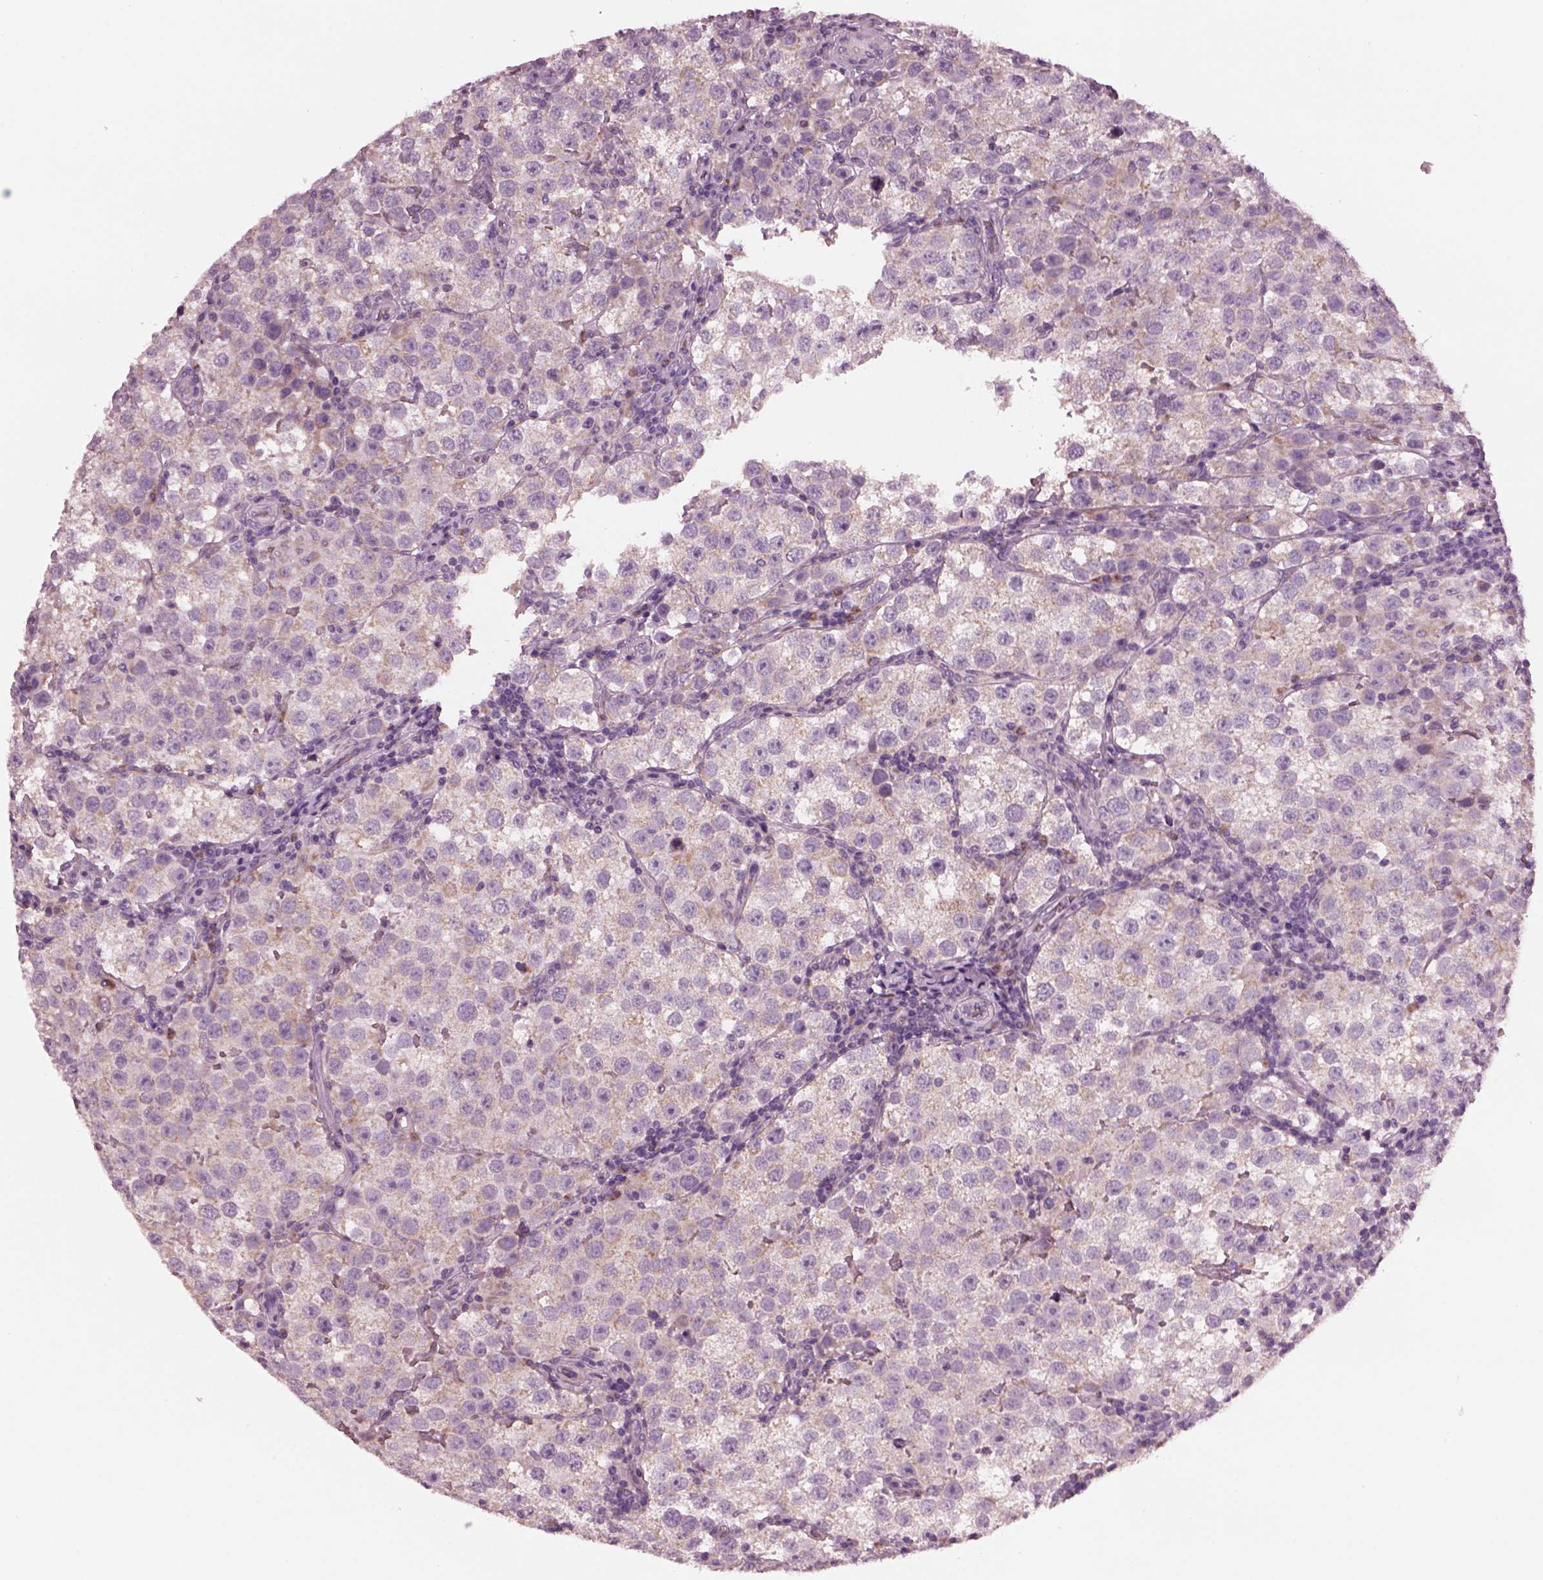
{"staining": {"intensity": "weak", "quantity": ">75%", "location": "cytoplasmic/membranous"}, "tissue": "testis cancer", "cell_type": "Tumor cells", "image_type": "cancer", "snomed": [{"axis": "morphology", "description": "Seminoma, NOS"}, {"axis": "topography", "description": "Testis"}], "caption": "Testis seminoma stained with a protein marker shows weak staining in tumor cells.", "gene": "AP4M1", "patient": {"sex": "male", "age": 37}}